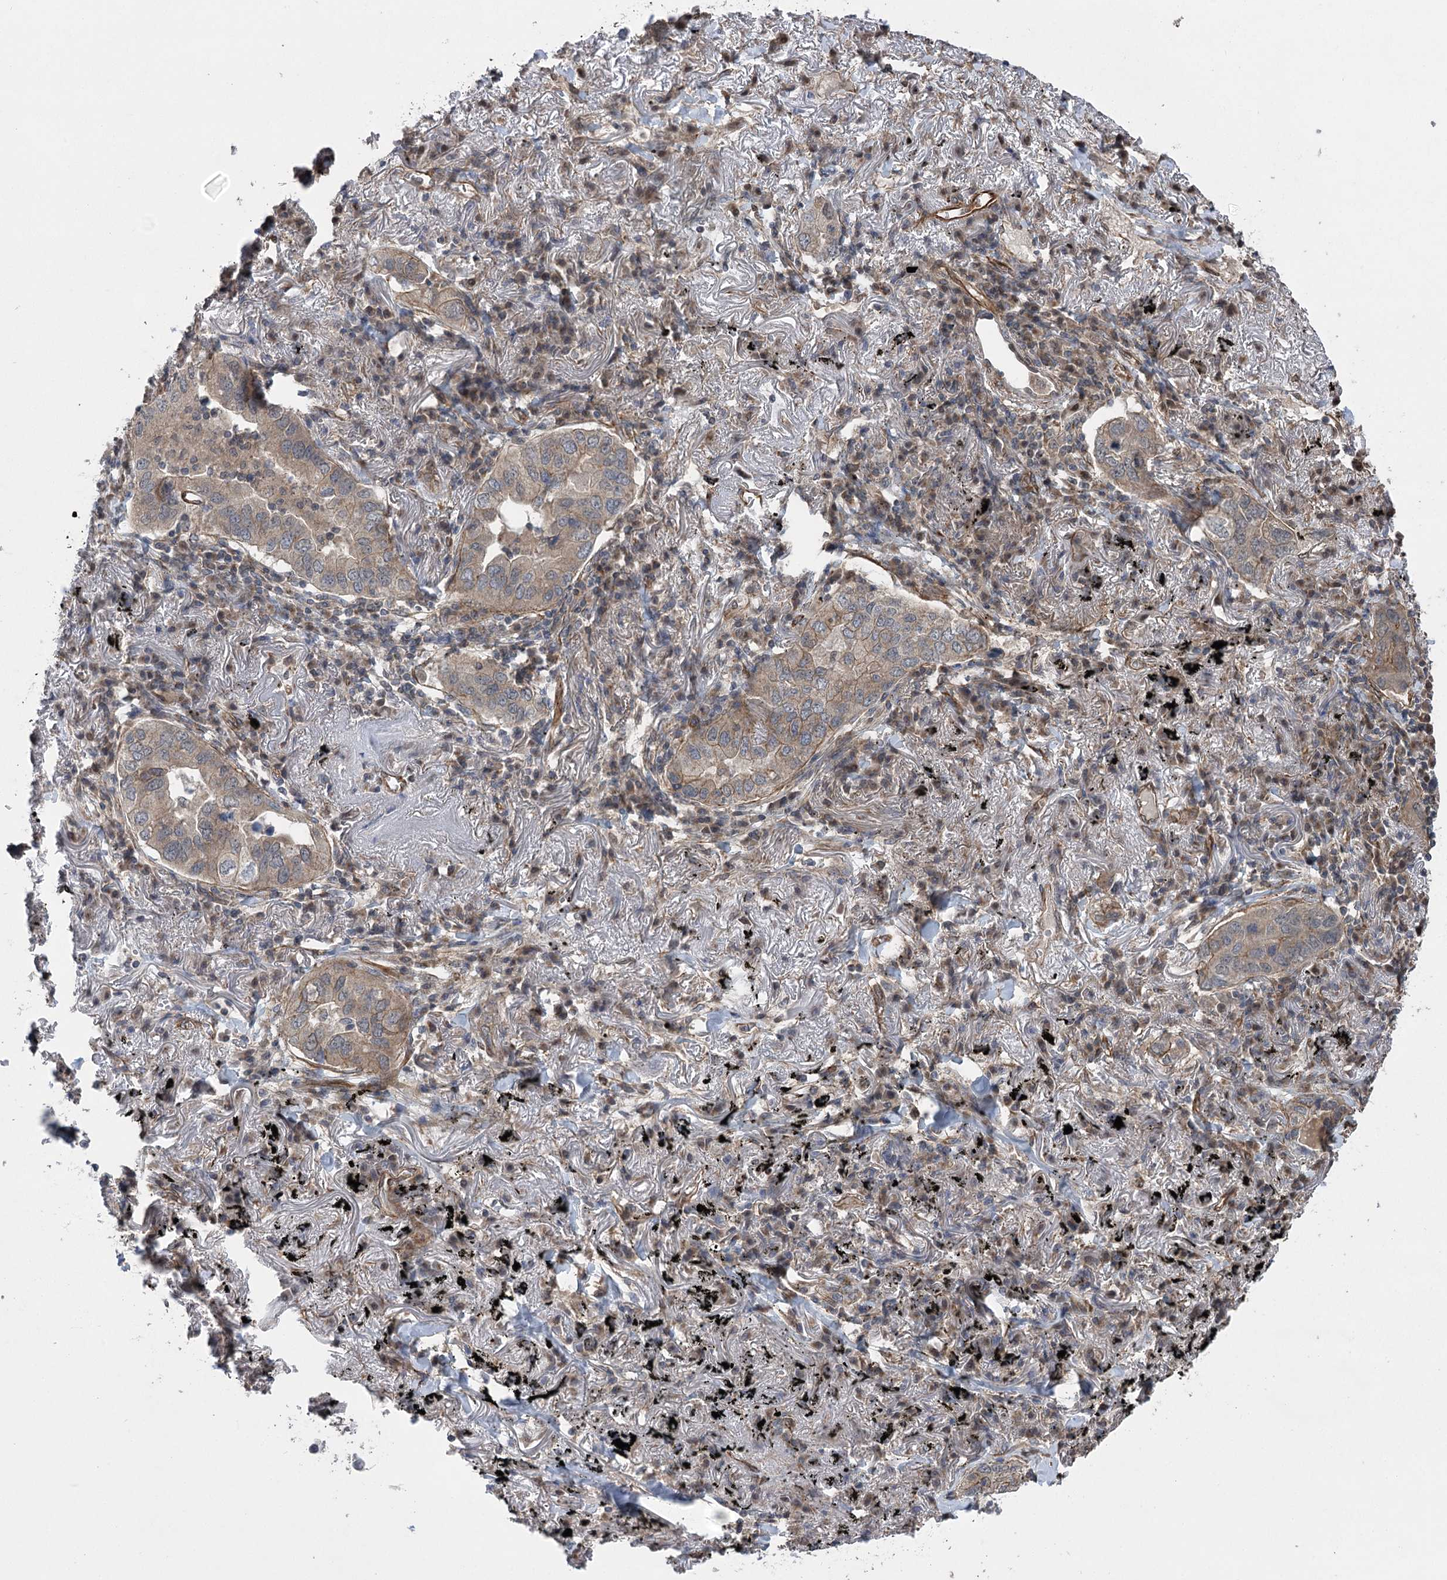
{"staining": {"intensity": "moderate", "quantity": ">75%", "location": "cytoplasmic/membranous"}, "tissue": "lung cancer", "cell_type": "Tumor cells", "image_type": "cancer", "snomed": [{"axis": "morphology", "description": "Adenocarcinoma, NOS"}, {"axis": "topography", "description": "Lung"}], "caption": "Brown immunohistochemical staining in human lung adenocarcinoma demonstrates moderate cytoplasmic/membranous positivity in about >75% of tumor cells.", "gene": "RWDD4", "patient": {"sex": "male", "age": 65}}